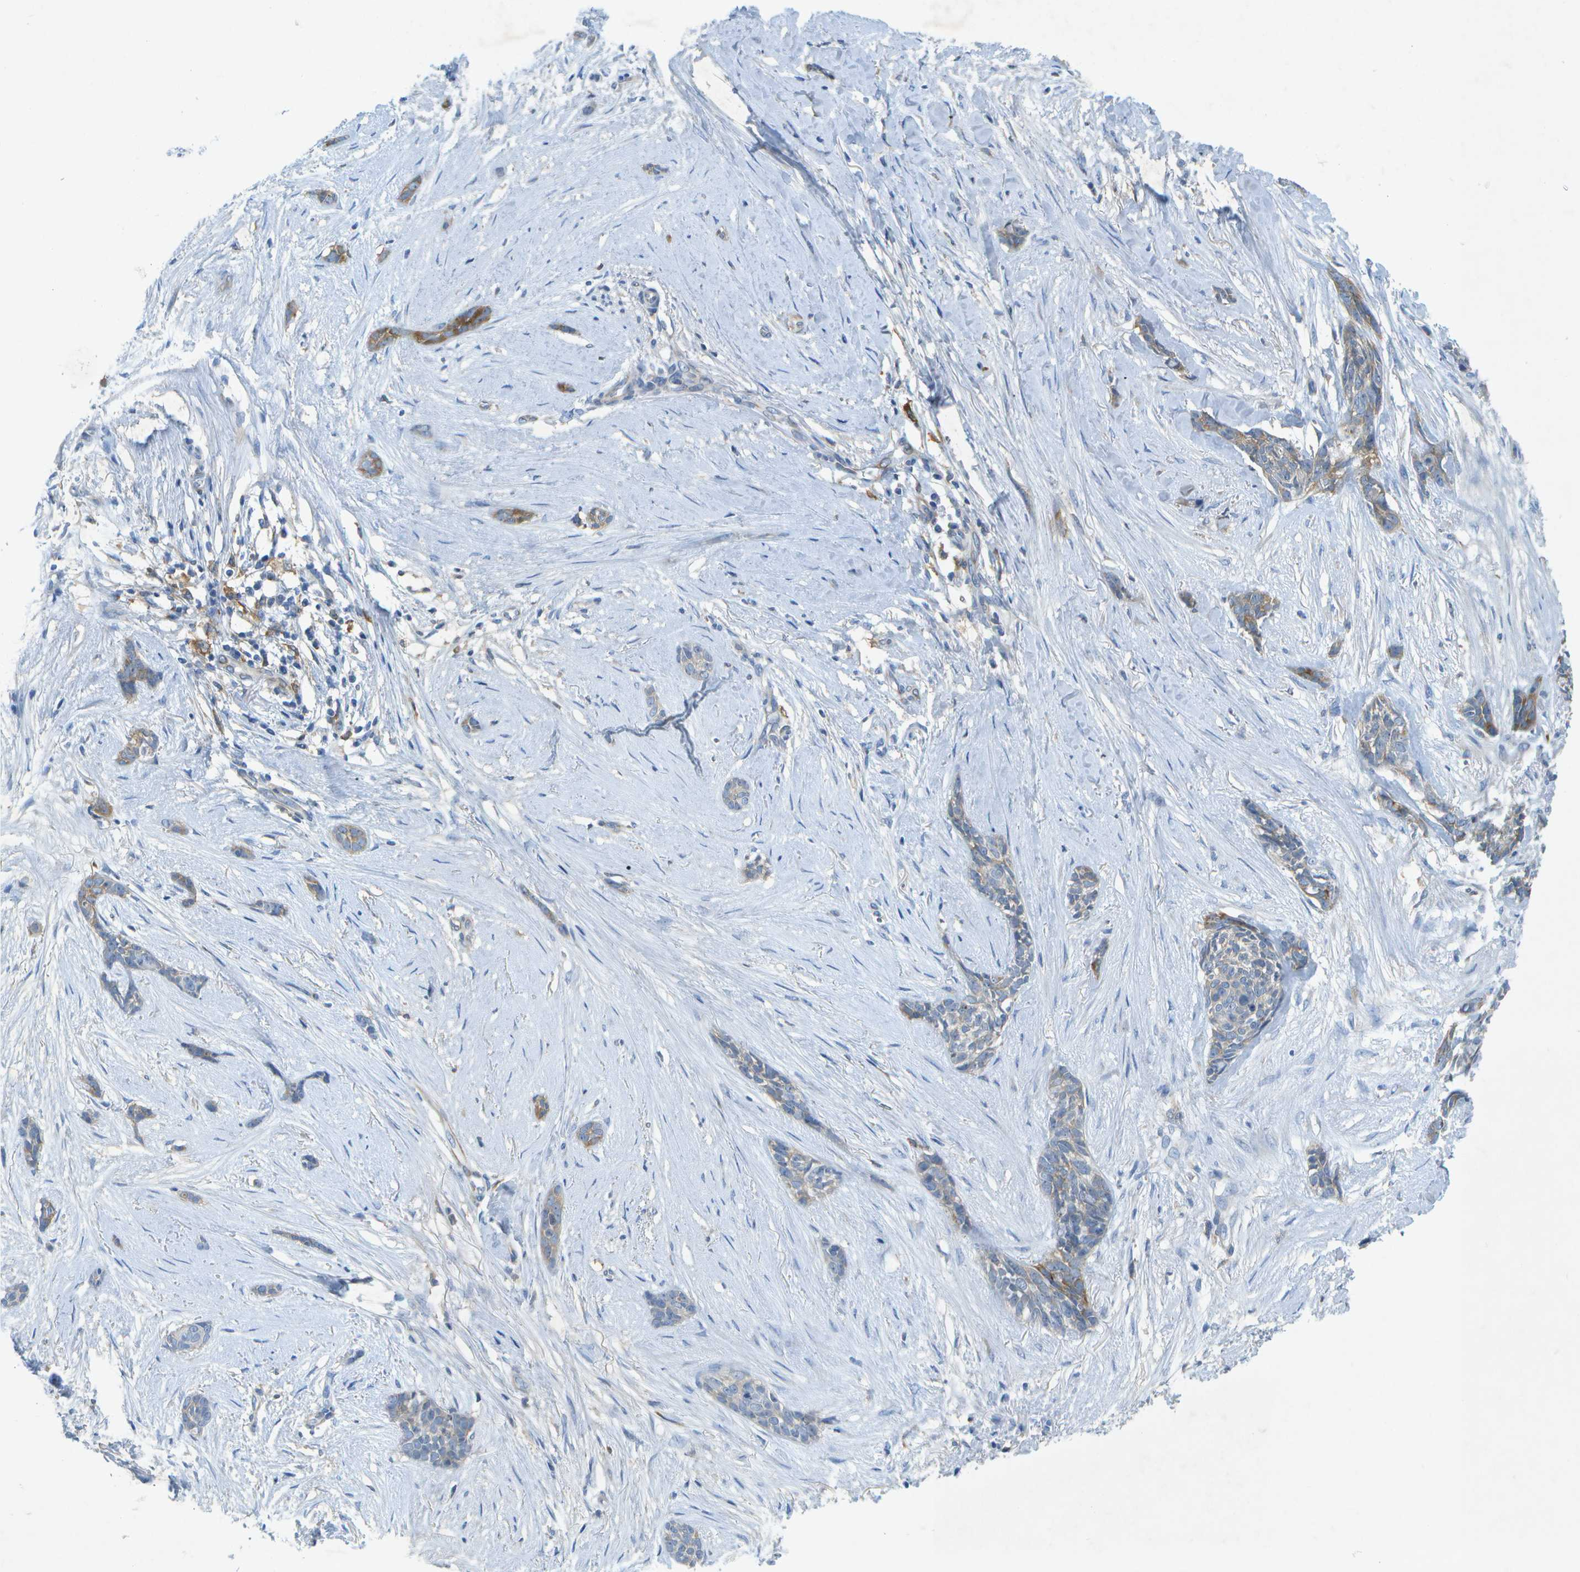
{"staining": {"intensity": "negative", "quantity": "none", "location": "none"}, "tissue": "skin cancer", "cell_type": "Tumor cells", "image_type": "cancer", "snomed": [{"axis": "morphology", "description": "Basal cell carcinoma"}, {"axis": "morphology", "description": "Adnexal tumor, benign"}, {"axis": "topography", "description": "Skin"}], "caption": "Photomicrograph shows no significant protein positivity in tumor cells of skin cancer. The staining is performed using DAB (3,3'-diaminobenzidine) brown chromogen with nuclei counter-stained in using hematoxylin.", "gene": "WNK2", "patient": {"sex": "female", "age": 42}}